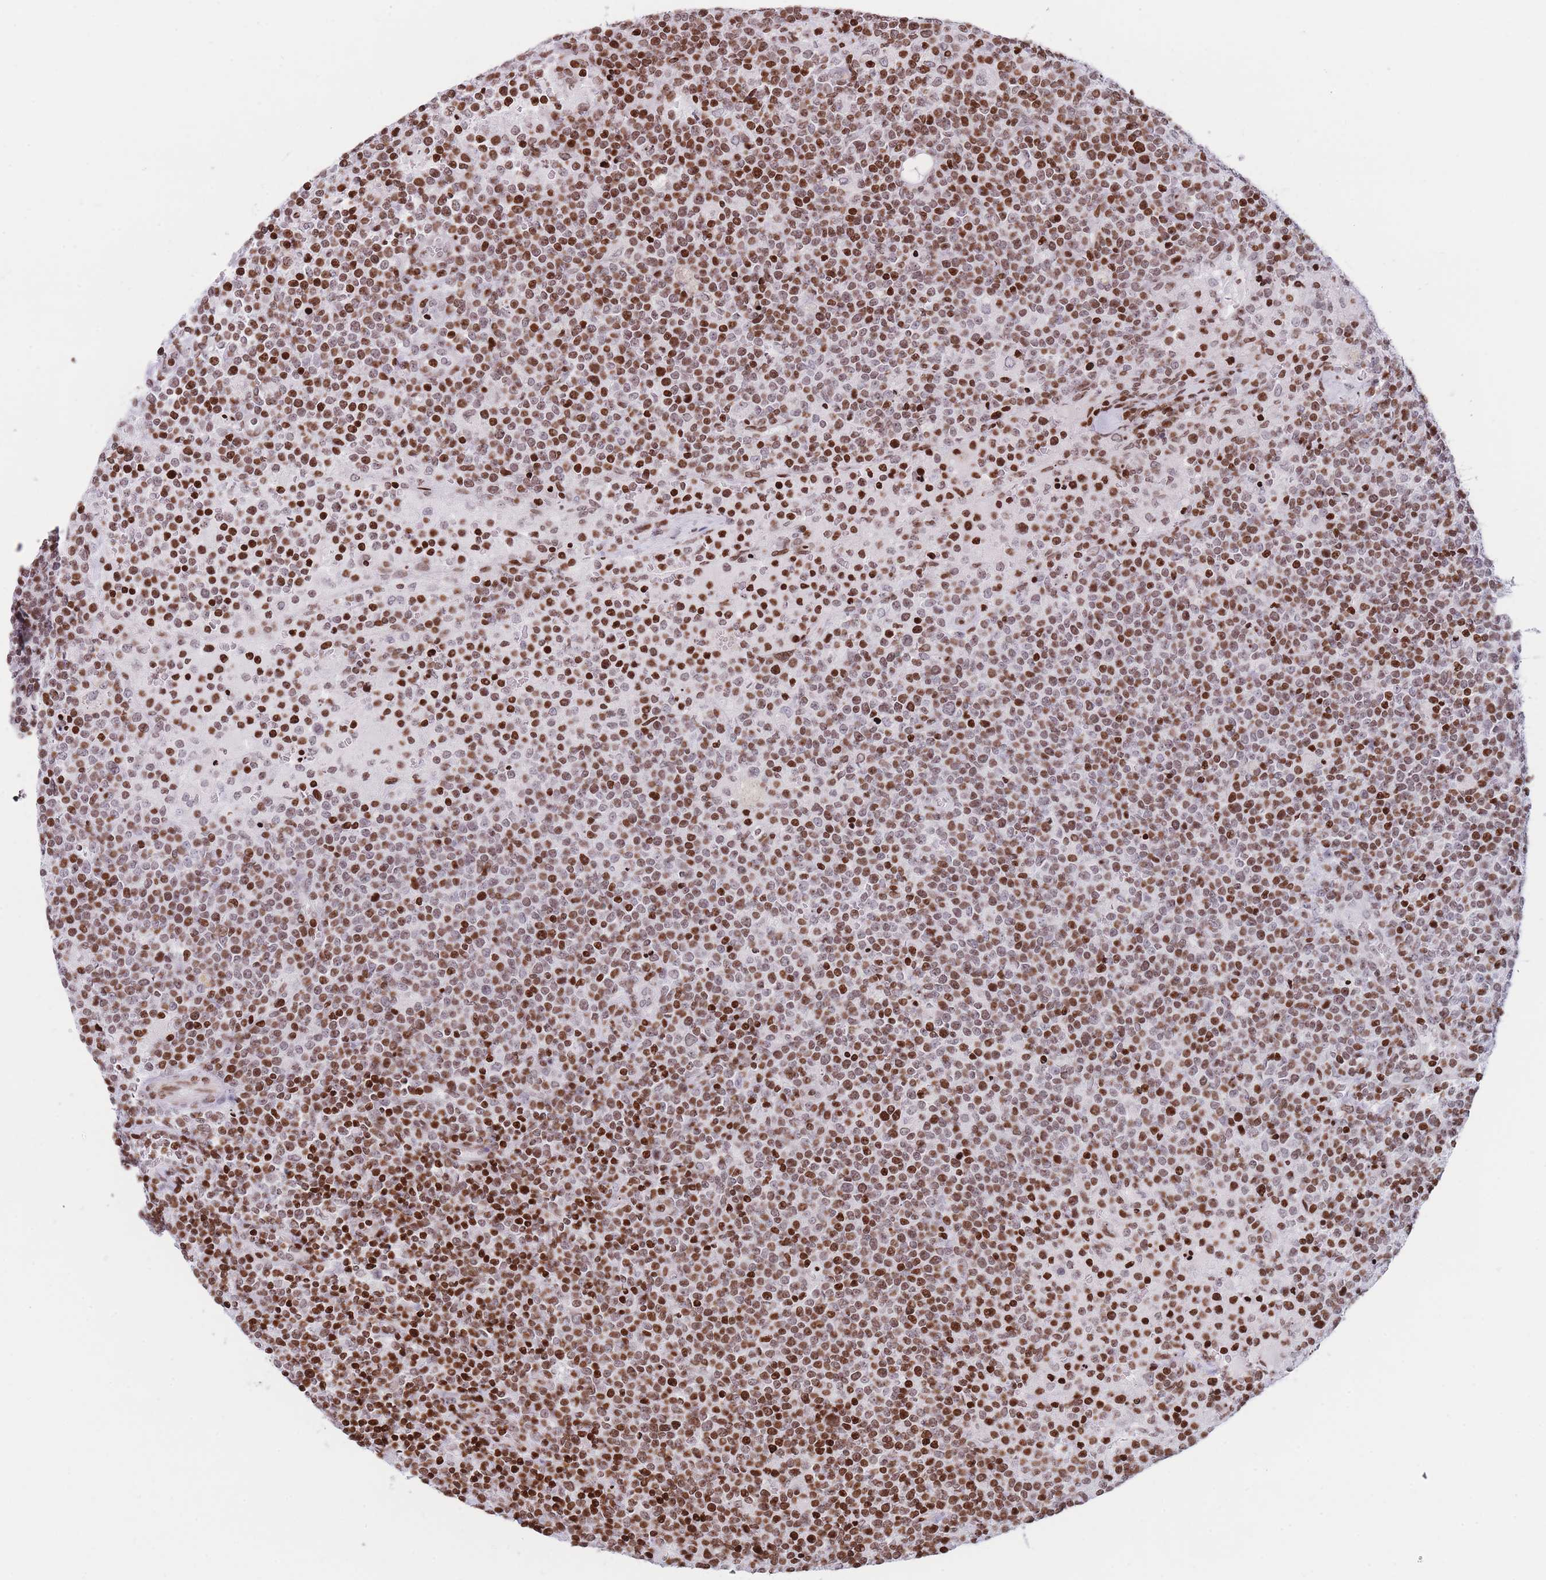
{"staining": {"intensity": "strong", "quantity": ">75%", "location": "nuclear"}, "tissue": "lymphoma", "cell_type": "Tumor cells", "image_type": "cancer", "snomed": [{"axis": "morphology", "description": "Malignant lymphoma, non-Hodgkin's type, High grade"}, {"axis": "topography", "description": "Lymph node"}], "caption": "Tumor cells reveal strong nuclear expression in about >75% of cells in lymphoma. The protein of interest is shown in brown color, while the nuclei are stained blue.", "gene": "AK9", "patient": {"sex": "male", "age": 61}}